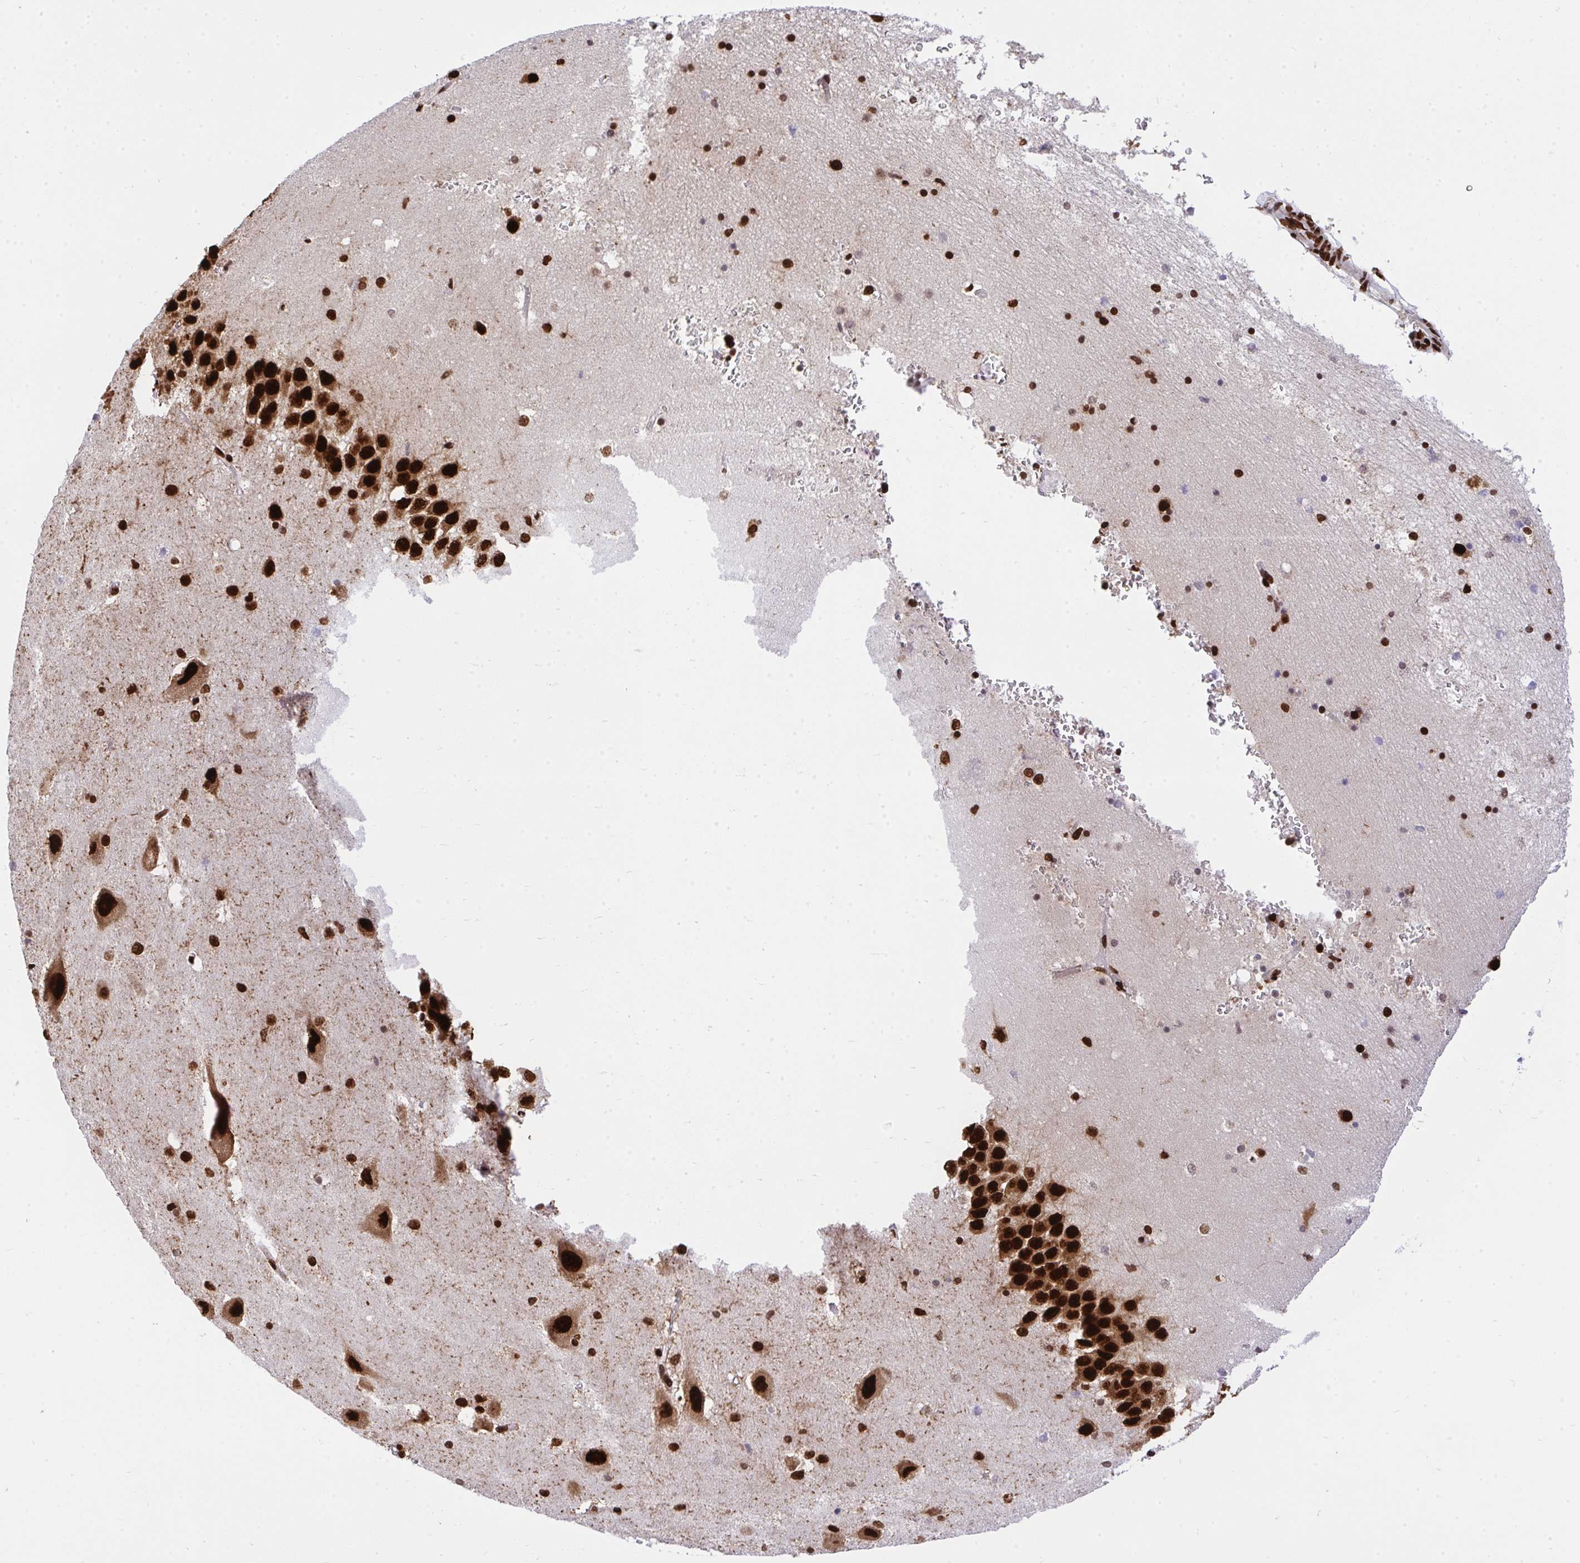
{"staining": {"intensity": "strong", "quantity": ">75%", "location": "nuclear"}, "tissue": "hippocampus", "cell_type": "Glial cells", "image_type": "normal", "snomed": [{"axis": "morphology", "description": "Normal tissue, NOS"}, {"axis": "topography", "description": "Hippocampus"}], "caption": "A brown stain shows strong nuclear expression of a protein in glial cells of unremarkable human hippocampus. The staining was performed using DAB (3,3'-diaminobenzidine) to visualize the protein expression in brown, while the nuclei were stained in blue with hematoxylin (Magnification: 20x).", "gene": "HNRNPL", "patient": {"sex": "male", "age": 58}}